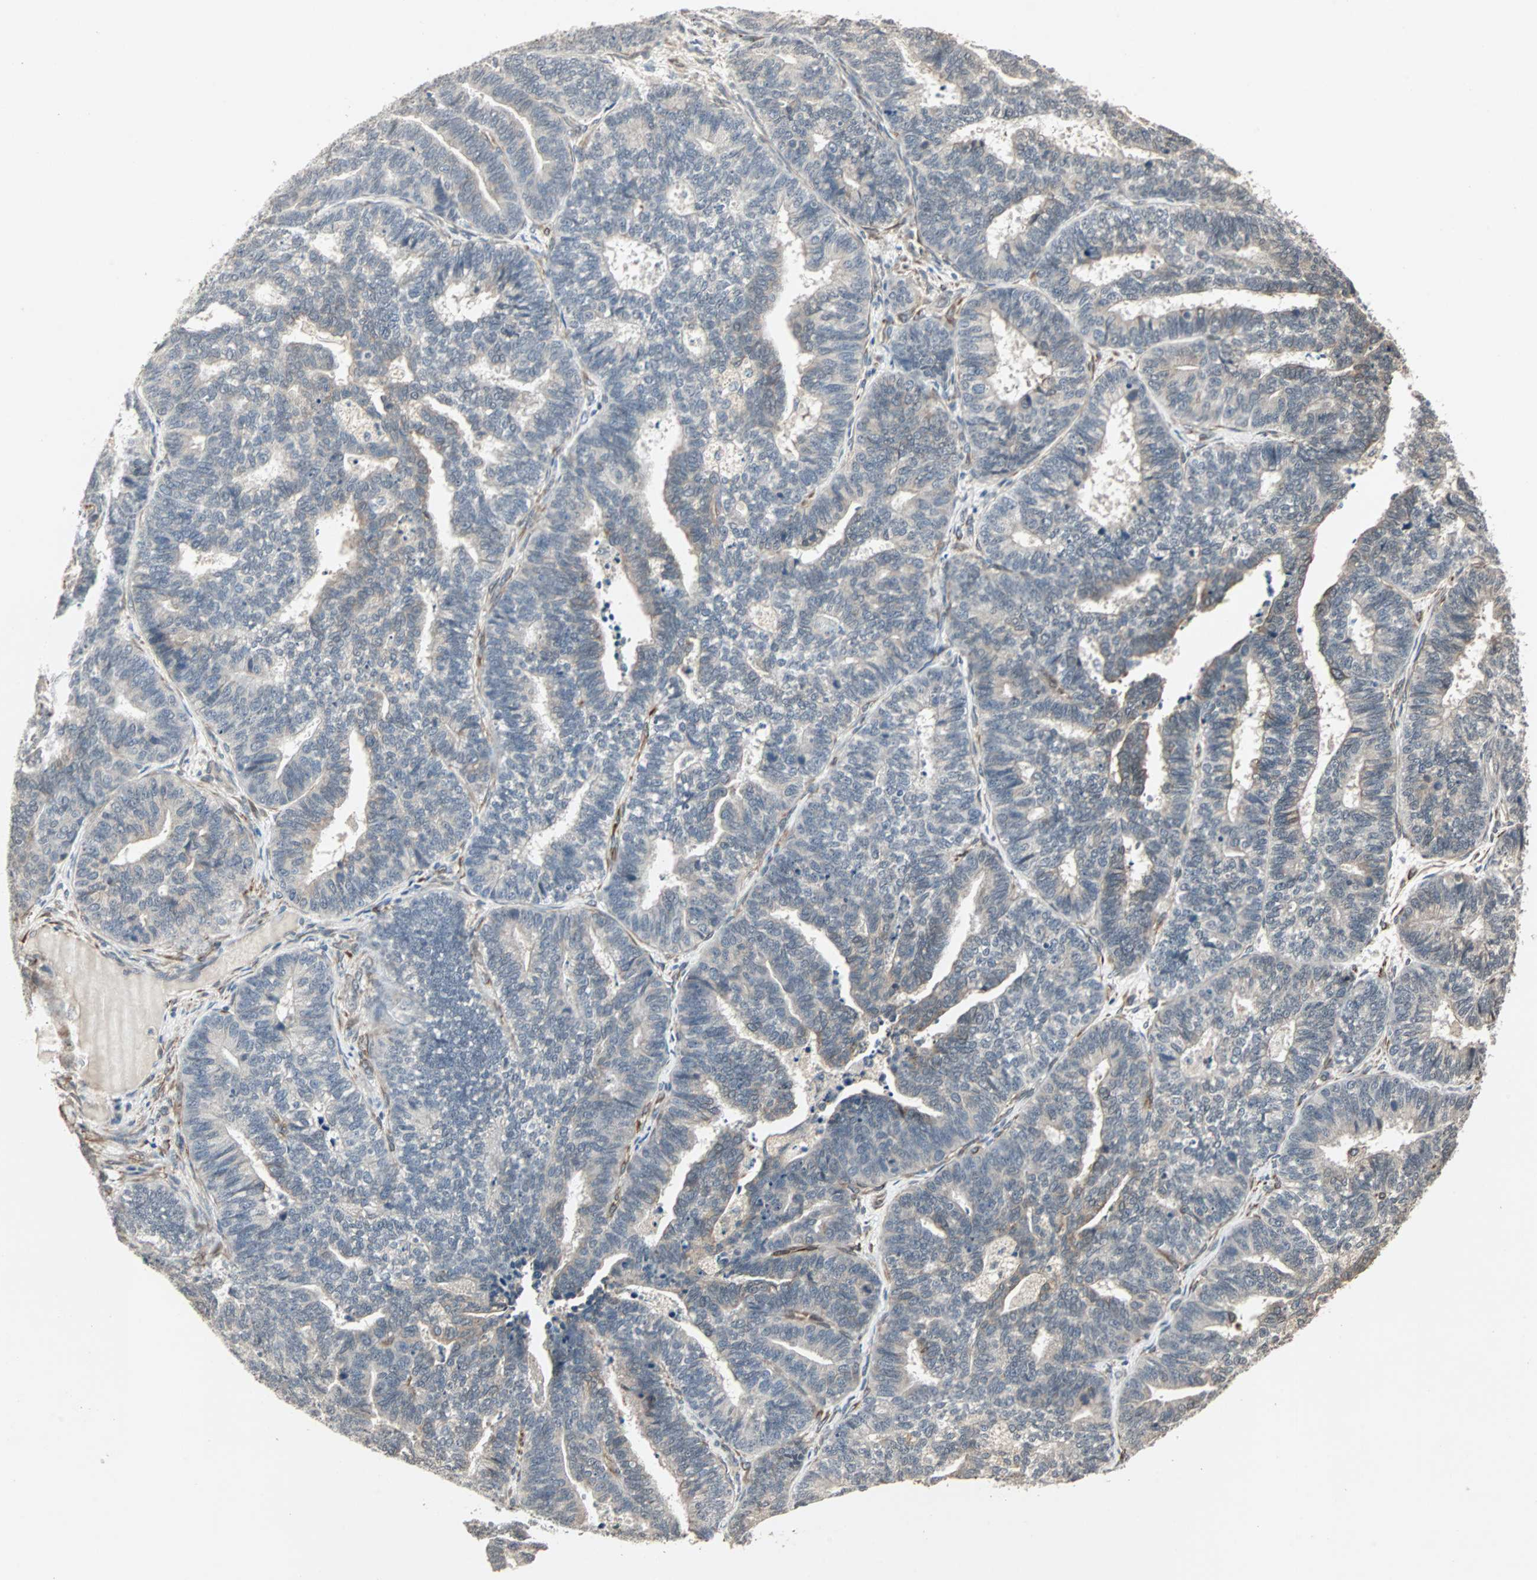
{"staining": {"intensity": "weak", "quantity": "<25%", "location": "cytoplasmic/membranous"}, "tissue": "endometrial cancer", "cell_type": "Tumor cells", "image_type": "cancer", "snomed": [{"axis": "morphology", "description": "Adenocarcinoma, NOS"}, {"axis": "topography", "description": "Endometrium"}], "caption": "Adenocarcinoma (endometrial) was stained to show a protein in brown. There is no significant expression in tumor cells.", "gene": "TRPV4", "patient": {"sex": "female", "age": 70}}